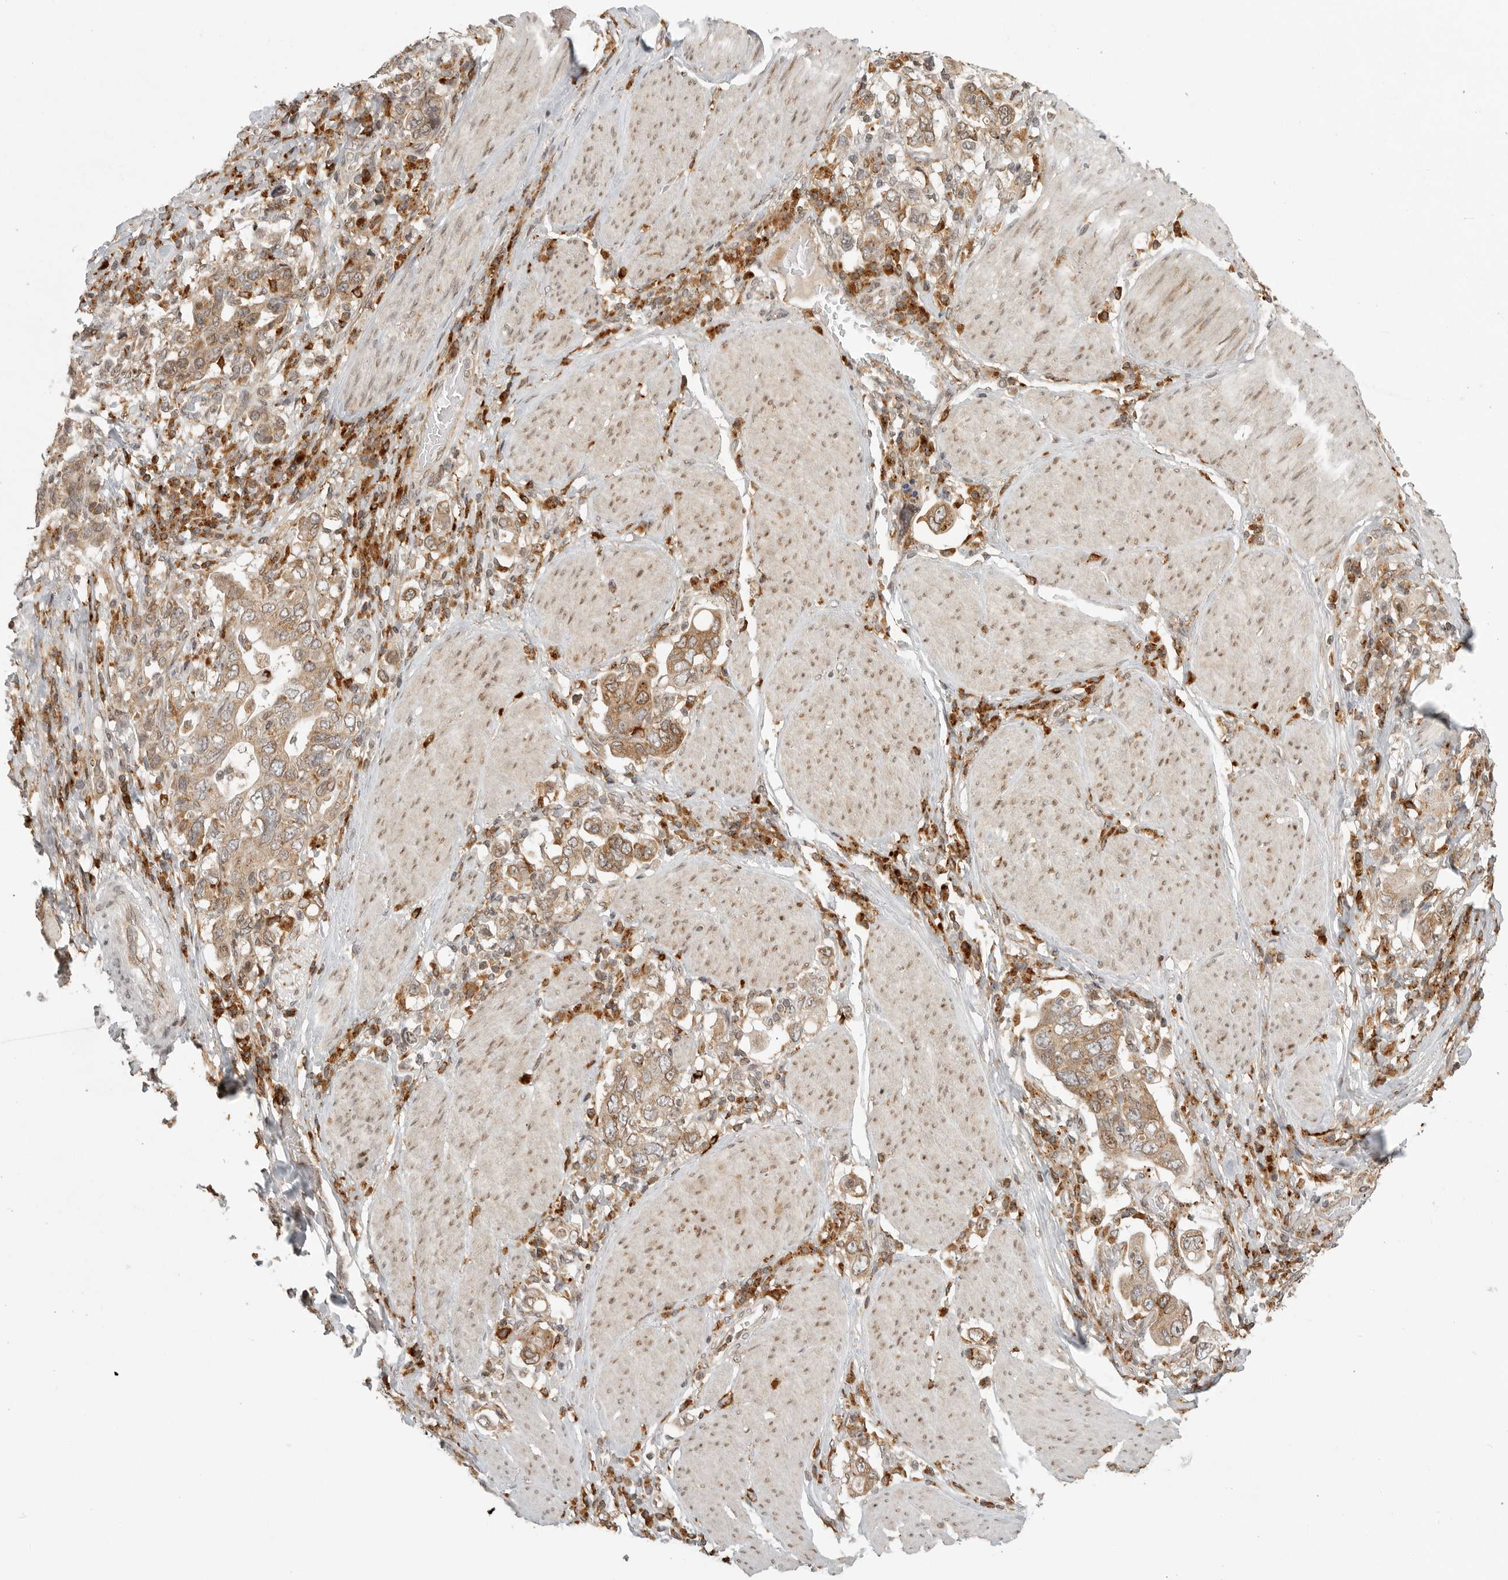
{"staining": {"intensity": "moderate", "quantity": ">75%", "location": "cytoplasmic/membranous"}, "tissue": "stomach cancer", "cell_type": "Tumor cells", "image_type": "cancer", "snomed": [{"axis": "morphology", "description": "Adenocarcinoma, NOS"}, {"axis": "topography", "description": "Stomach, upper"}], "caption": "Protein expression analysis of adenocarcinoma (stomach) reveals moderate cytoplasmic/membranous staining in approximately >75% of tumor cells.", "gene": "IDUA", "patient": {"sex": "male", "age": 62}}